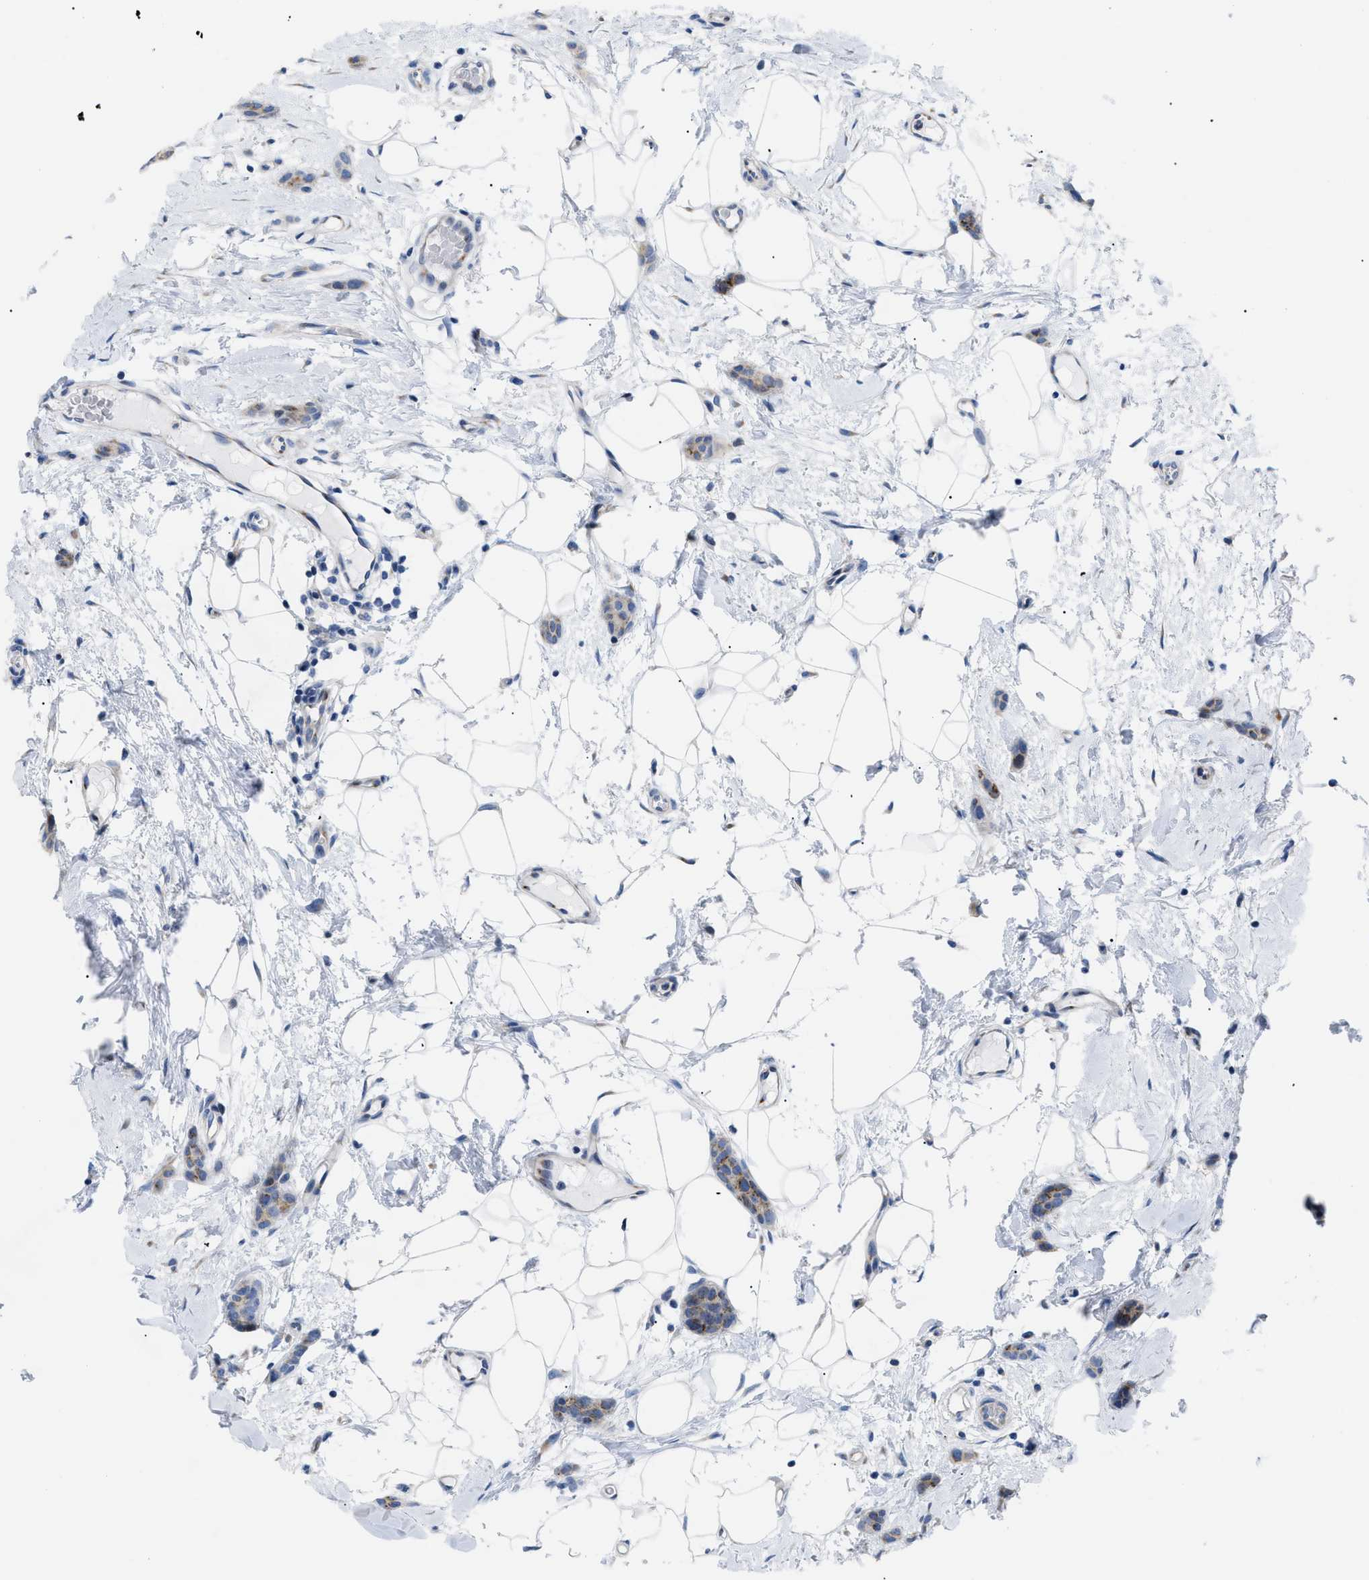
{"staining": {"intensity": "moderate", "quantity": ">75%", "location": "cytoplasmic/membranous"}, "tissue": "breast cancer", "cell_type": "Tumor cells", "image_type": "cancer", "snomed": [{"axis": "morphology", "description": "Lobular carcinoma"}, {"axis": "topography", "description": "Skin"}, {"axis": "topography", "description": "Breast"}], "caption": "Brown immunohistochemical staining in human breast lobular carcinoma reveals moderate cytoplasmic/membranous expression in about >75% of tumor cells. Nuclei are stained in blue.", "gene": "TMEM17", "patient": {"sex": "female", "age": 46}}